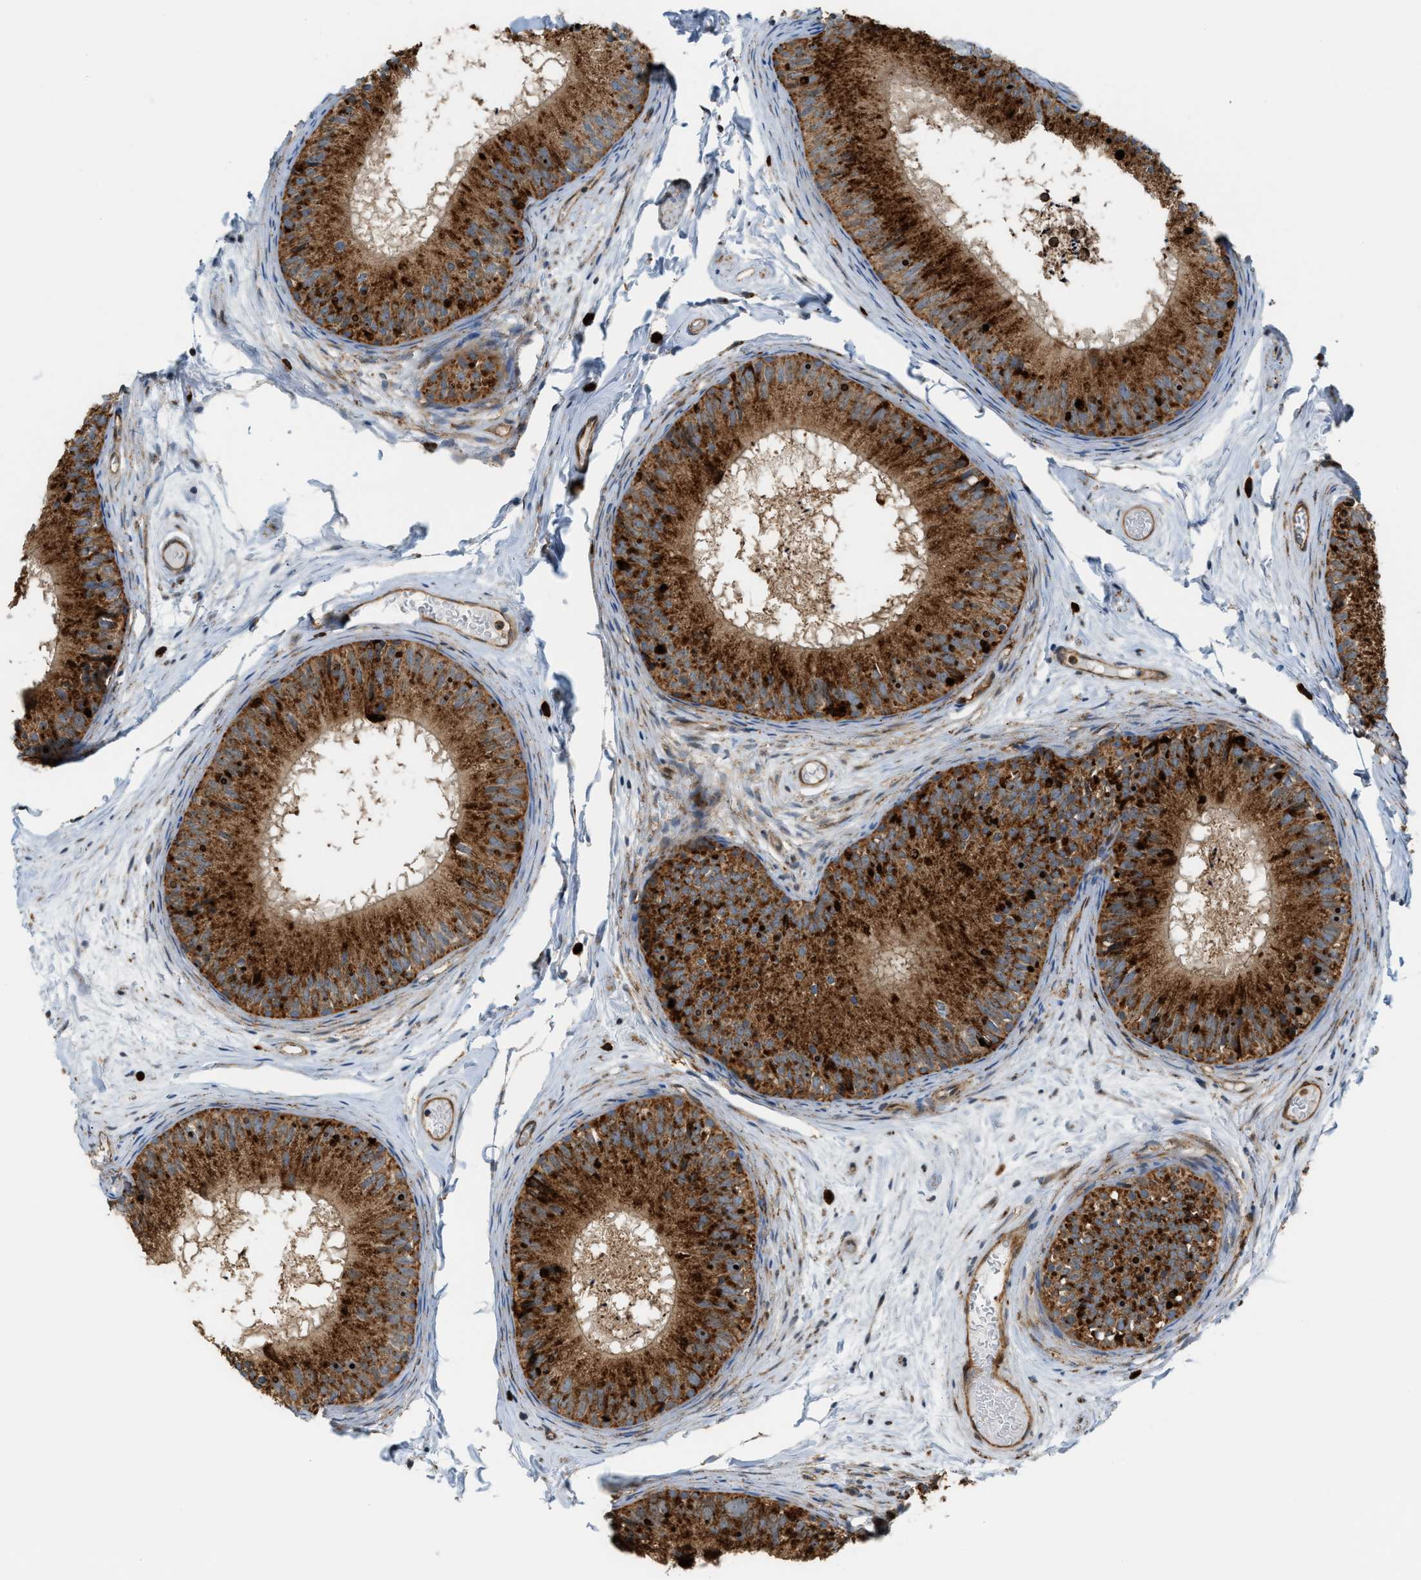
{"staining": {"intensity": "strong", "quantity": ">75%", "location": "cytoplasmic/membranous"}, "tissue": "epididymis", "cell_type": "Glandular cells", "image_type": "normal", "snomed": [{"axis": "morphology", "description": "Normal tissue, NOS"}, {"axis": "topography", "description": "Epididymis"}], "caption": "Protein staining of unremarkable epididymis displays strong cytoplasmic/membranous positivity in approximately >75% of glandular cells. (Brightfield microscopy of DAB IHC at high magnification).", "gene": "PDCL", "patient": {"sex": "male", "age": 46}}